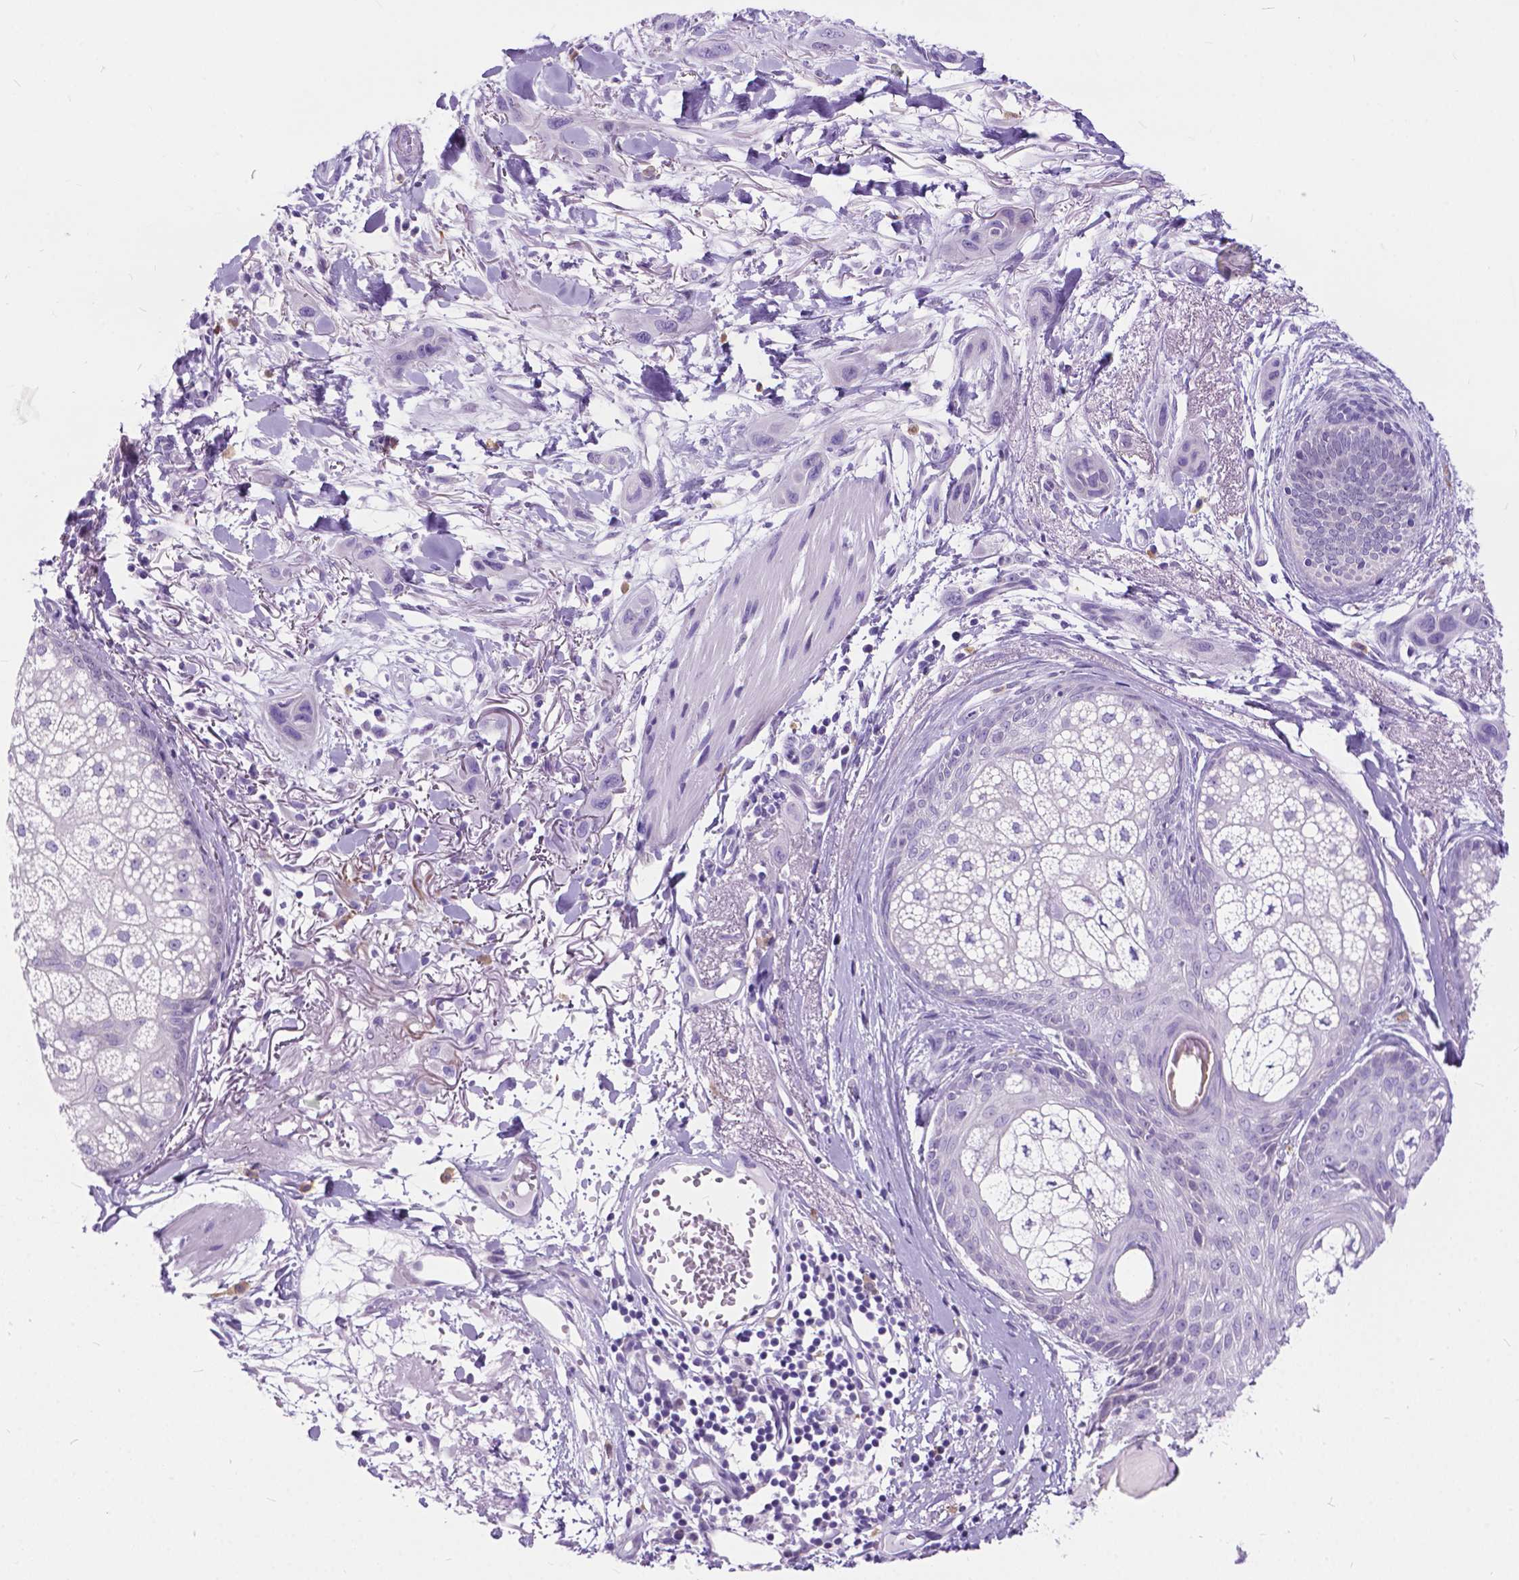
{"staining": {"intensity": "negative", "quantity": "none", "location": "none"}, "tissue": "skin cancer", "cell_type": "Tumor cells", "image_type": "cancer", "snomed": [{"axis": "morphology", "description": "Squamous cell carcinoma, NOS"}, {"axis": "topography", "description": "Skin"}], "caption": "Immunohistochemistry photomicrograph of neoplastic tissue: squamous cell carcinoma (skin) stained with DAB exhibits no significant protein staining in tumor cells.", "gene": "BSND", "patient": {"sex": "male", "age": 79}}